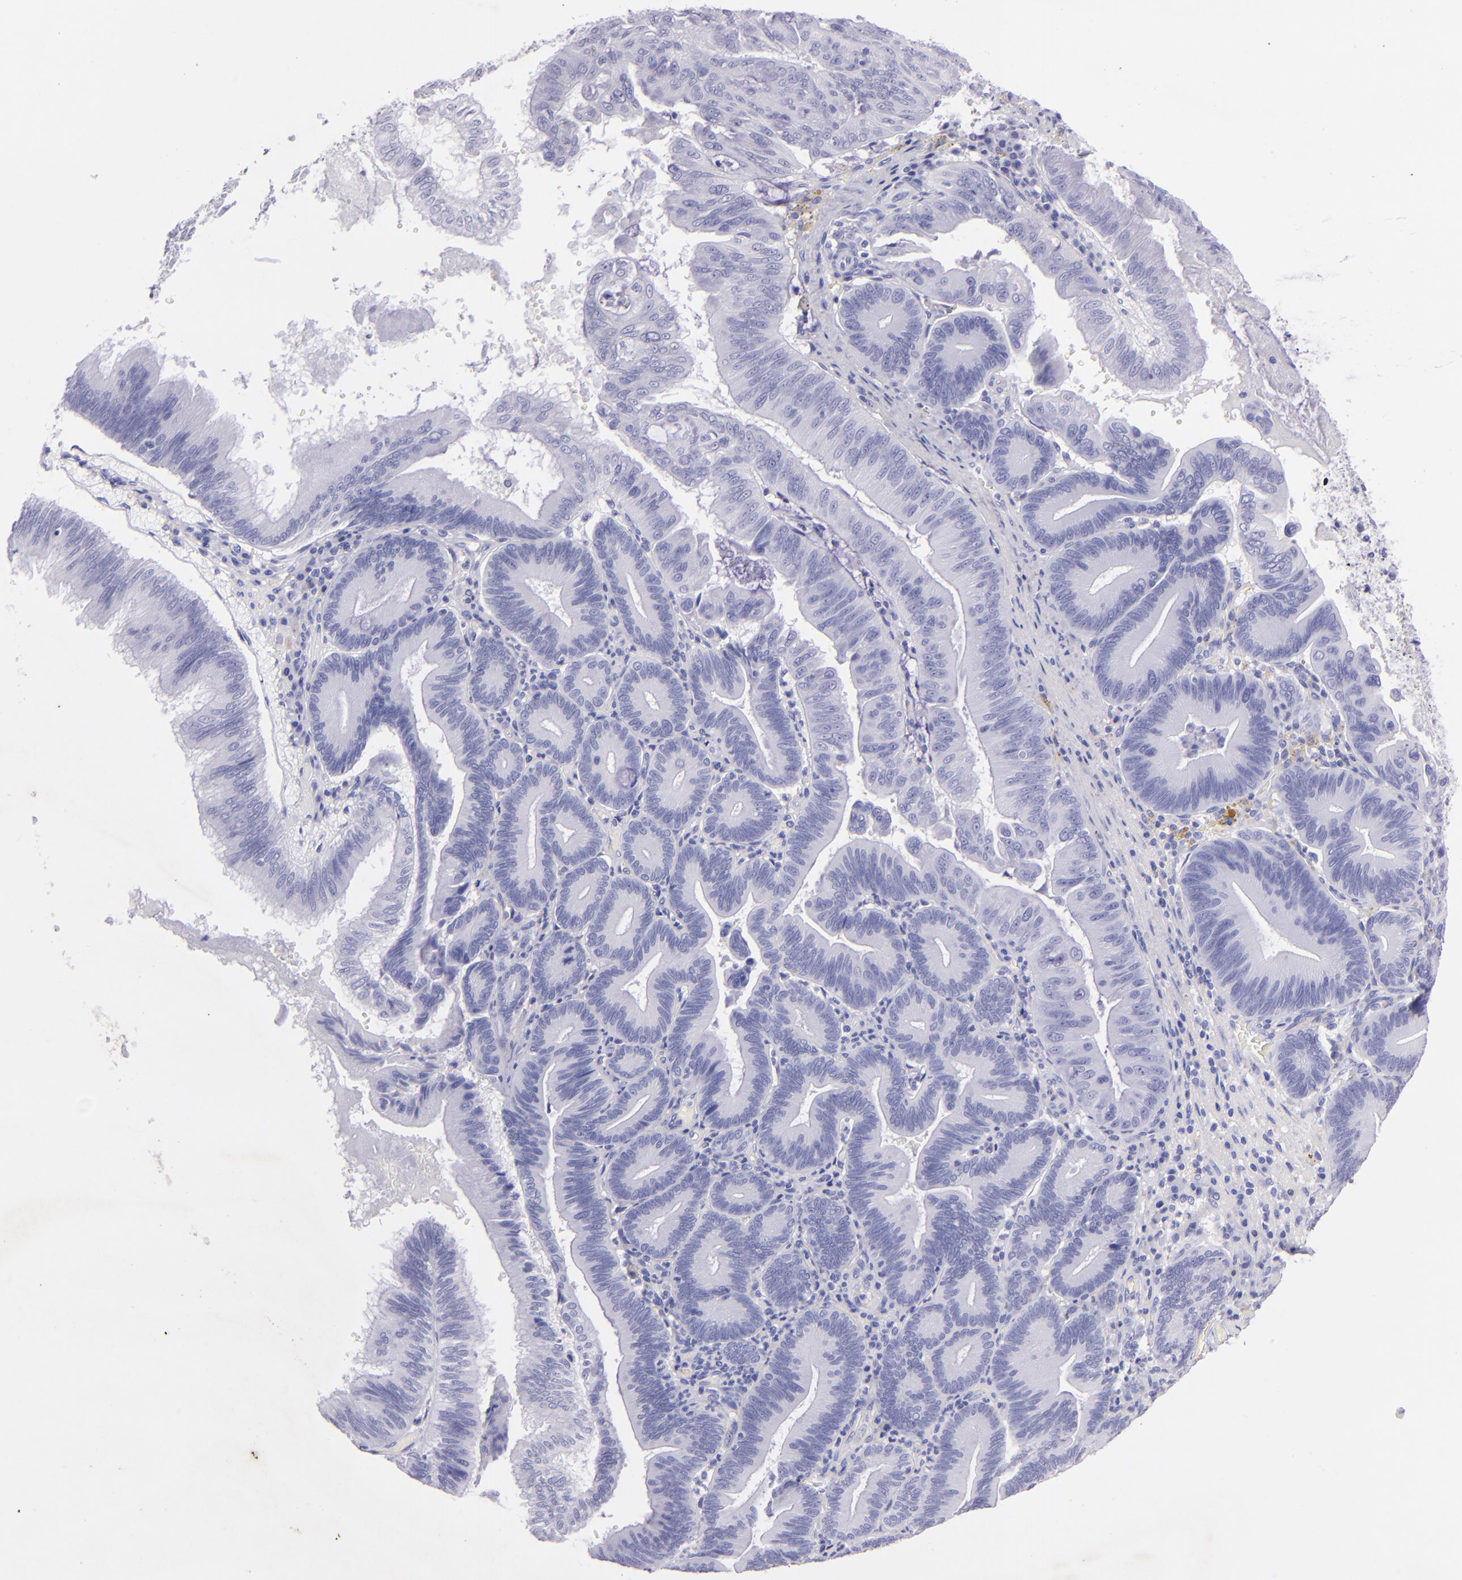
{"staining": {"intensity": "negative", "quantity": "none", "location": "none"}, "tissue": "pancreatic cancer", "cell_type": "Tumor cells", "image_type": "cancer", "snomed": [{"axis": "morphology", "description": "Adenocarcinoma, NOS"}, {"axis": "topography", "description": "Pancreas"}], "caption": "Immunohistochemical staining of pancreatic cancer (adenocarcinoma) exhibits no significant expression in tumor cells.", "gene": "UCHL1", "patient": {"sex": "male", "age": 82}}